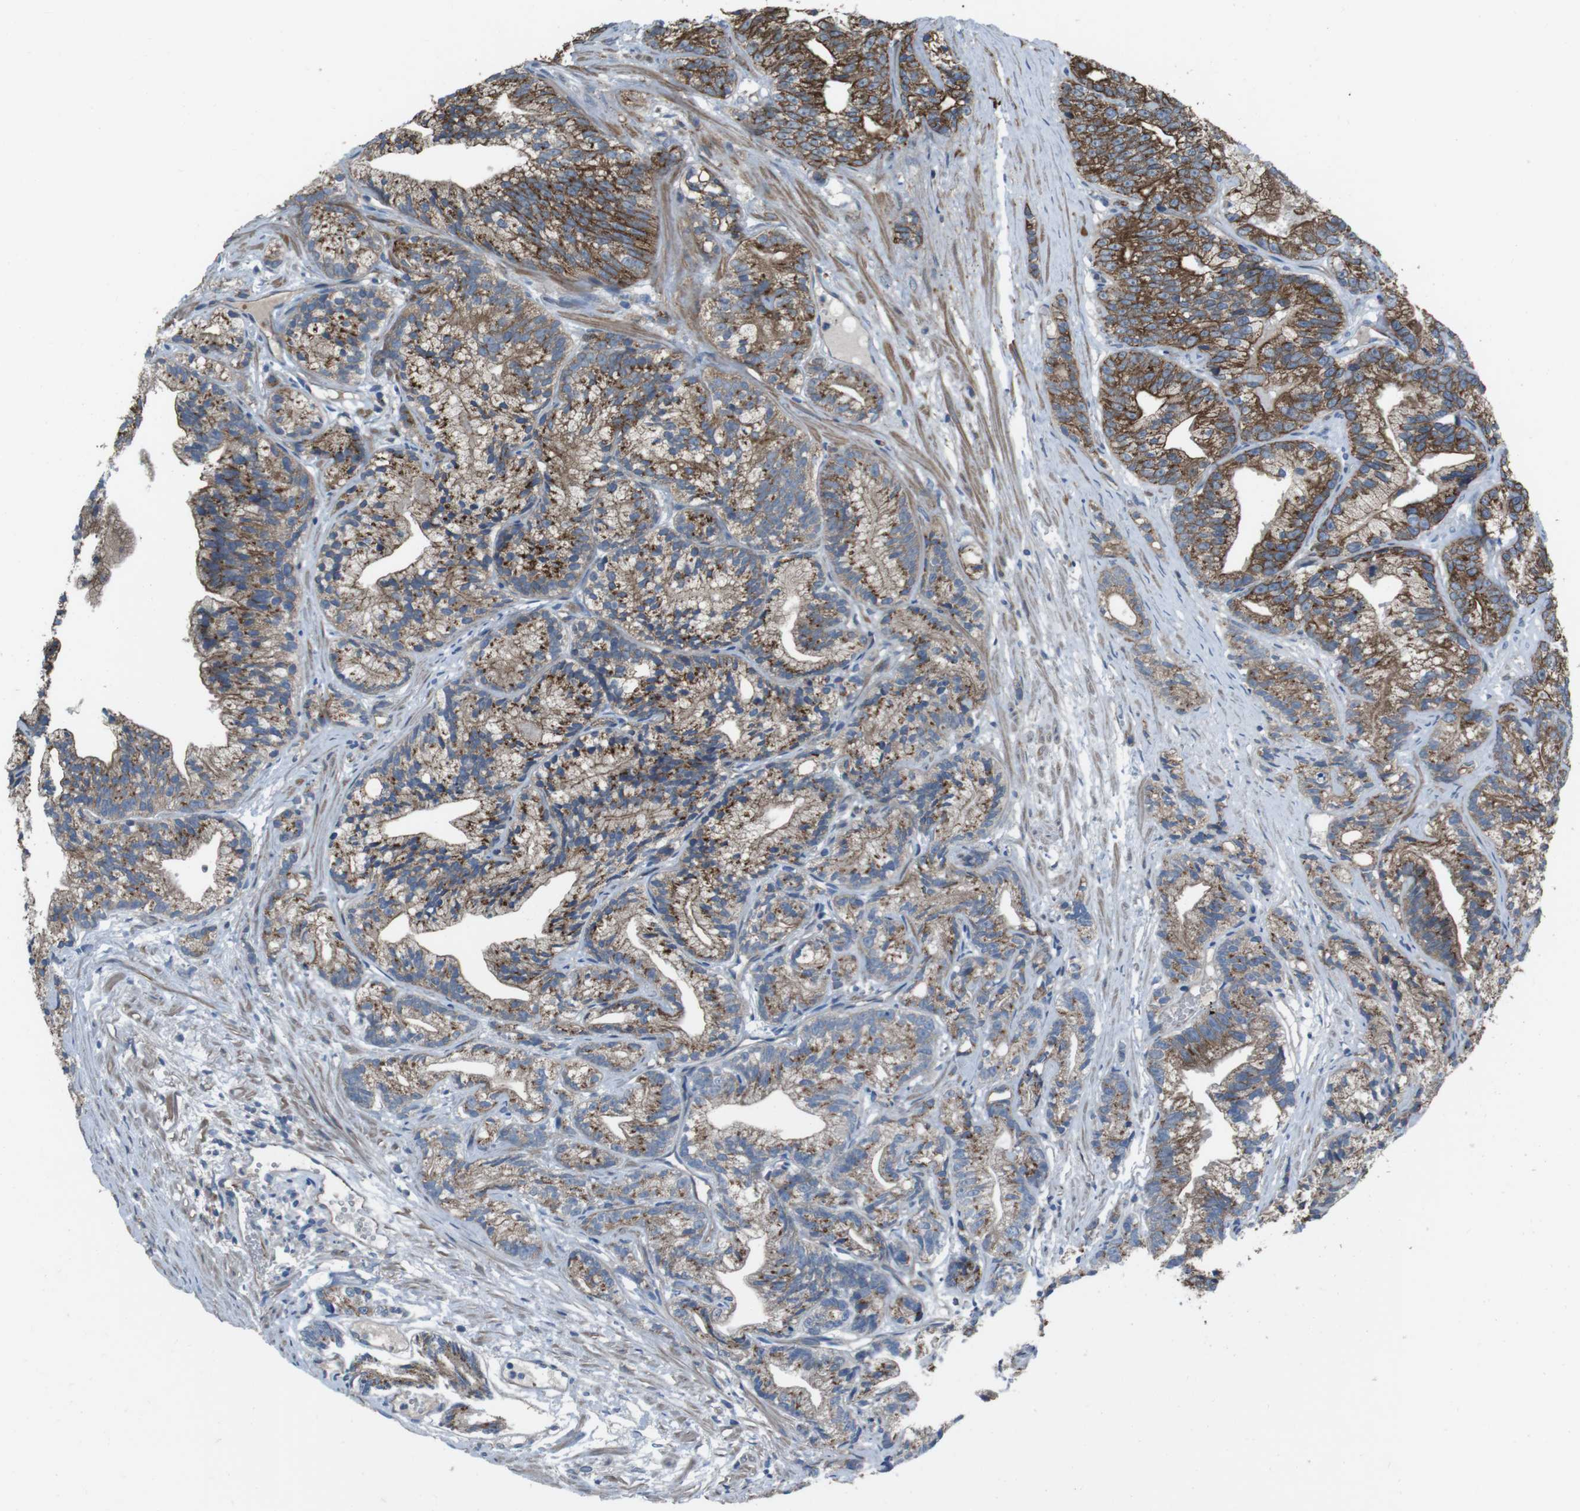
{"staining": {"intensity": "moderate", "quantity": ">75%", "location": "cytoplasmic/membranous"}, "tissue": "prostate cancer", "cell_type": "Tumor cells", "image_type": "cancer", "snomed": [{"axis": "morphology", "description": "Adenocarcinoma, Low grade"}, {"axis": "topography", "description": "Prostate"}], "caption": "There is medium levels of moderate cytoplasmic/membranous expression in tumor cells of prostate cancer (adenocarcinoma (low-grade)), as demonstrated by immunohistochemical staining (brown color).", "gene": "FAM174B", "patient": {"sex": "male", "age": 89}}